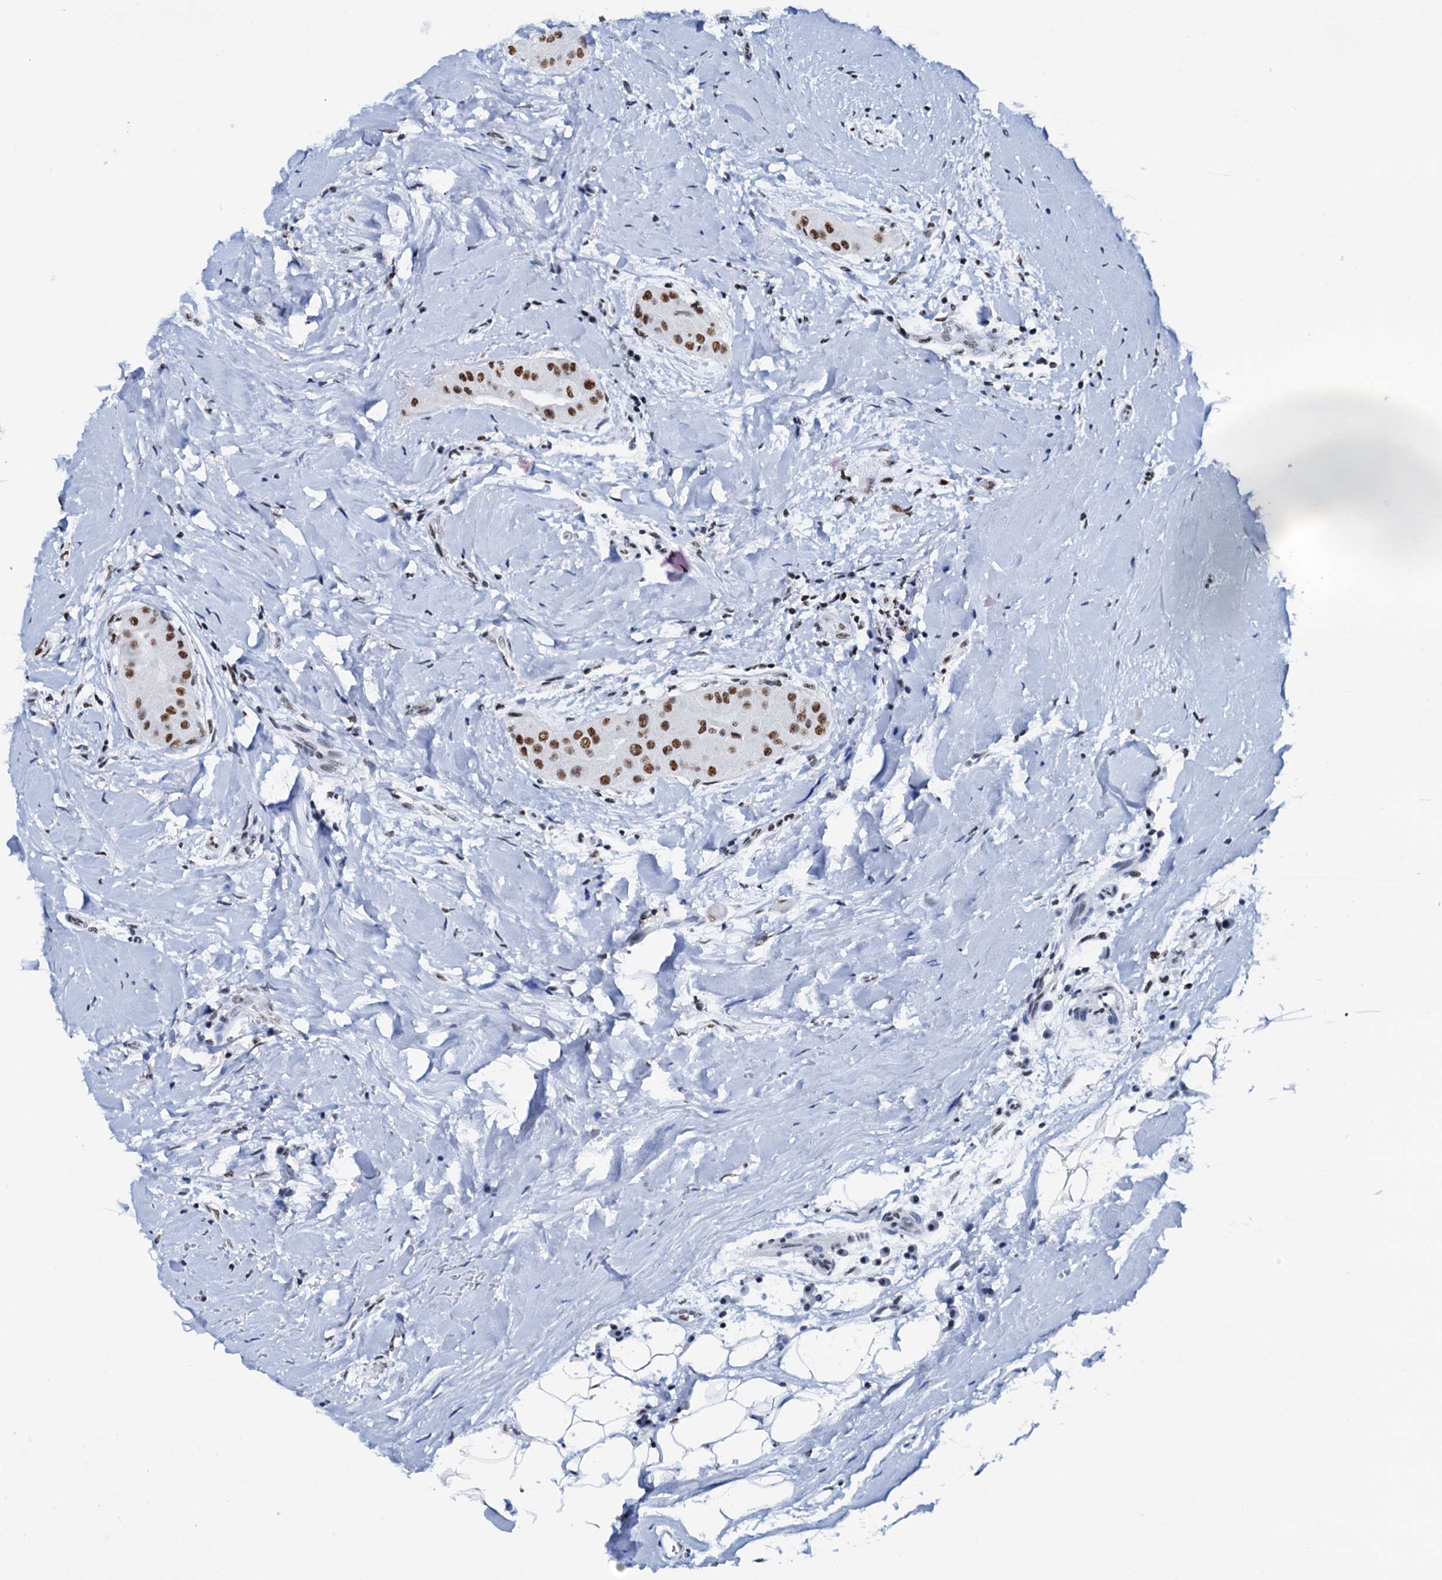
{"staining": {"intensity": "strong", "quantity": ">75%", "location": "nuclear"}, "tissue": "thyroid cancer", "cell_type": "Tumor cells", "image_type": "cancer", "snomed": [{"axis": "morphology", "description": "Papillary adenocarcinoma, NOS"}, {"axis": "topography", "description": "Thyroid gland"}], "caption": "Immunohistochemical staining of thyroid papillary adenocarcinoma exhibits high levels of strong nuclear positivity in about >75% of tumor cells. The protein is shown in brown color, while the nuclei are stained blue.", "gene": "SLTM", "patient": {"sex": "male", "age": 33}}